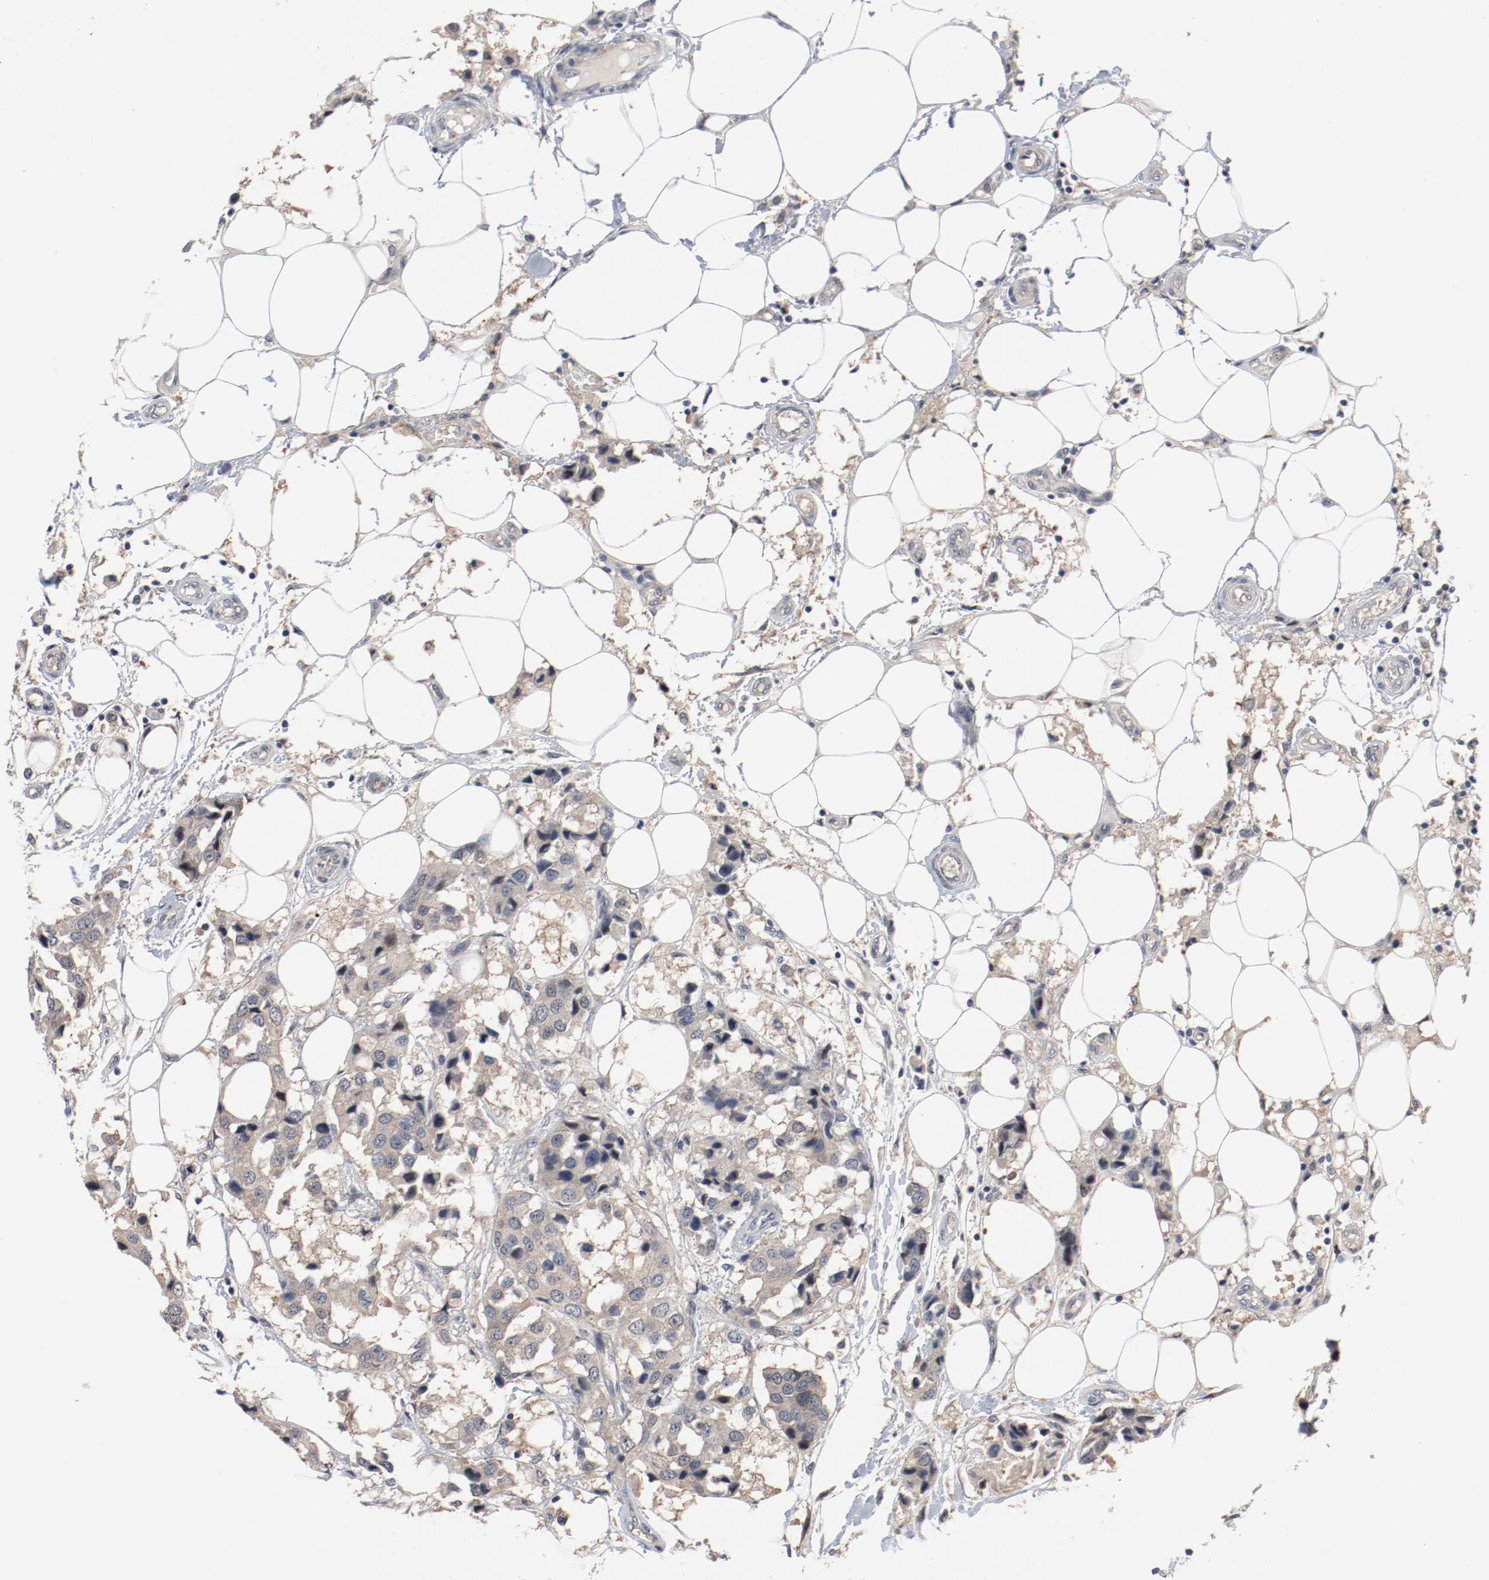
{"staining": {"intensity": "weak", "quantity": ">75%", "location": "cytoplasmic/membranous"}, "tissue": "breast cancer", "cell_type": "Tumor cells", "image_type": "cancer", "snomed": [{"axis": "morphology", "description": "Duct carcinoma"}, {"axis": "topography", "description": "Breast"}], "caption": "Immunohistochemical staining of breast invasive ductal carcinoma shows weak cytoplasmic/membranous protein expression in approximately >75% of tumor cells.", "gene": "DNAL4", "patient": {"sex": "female", "age": 80}}